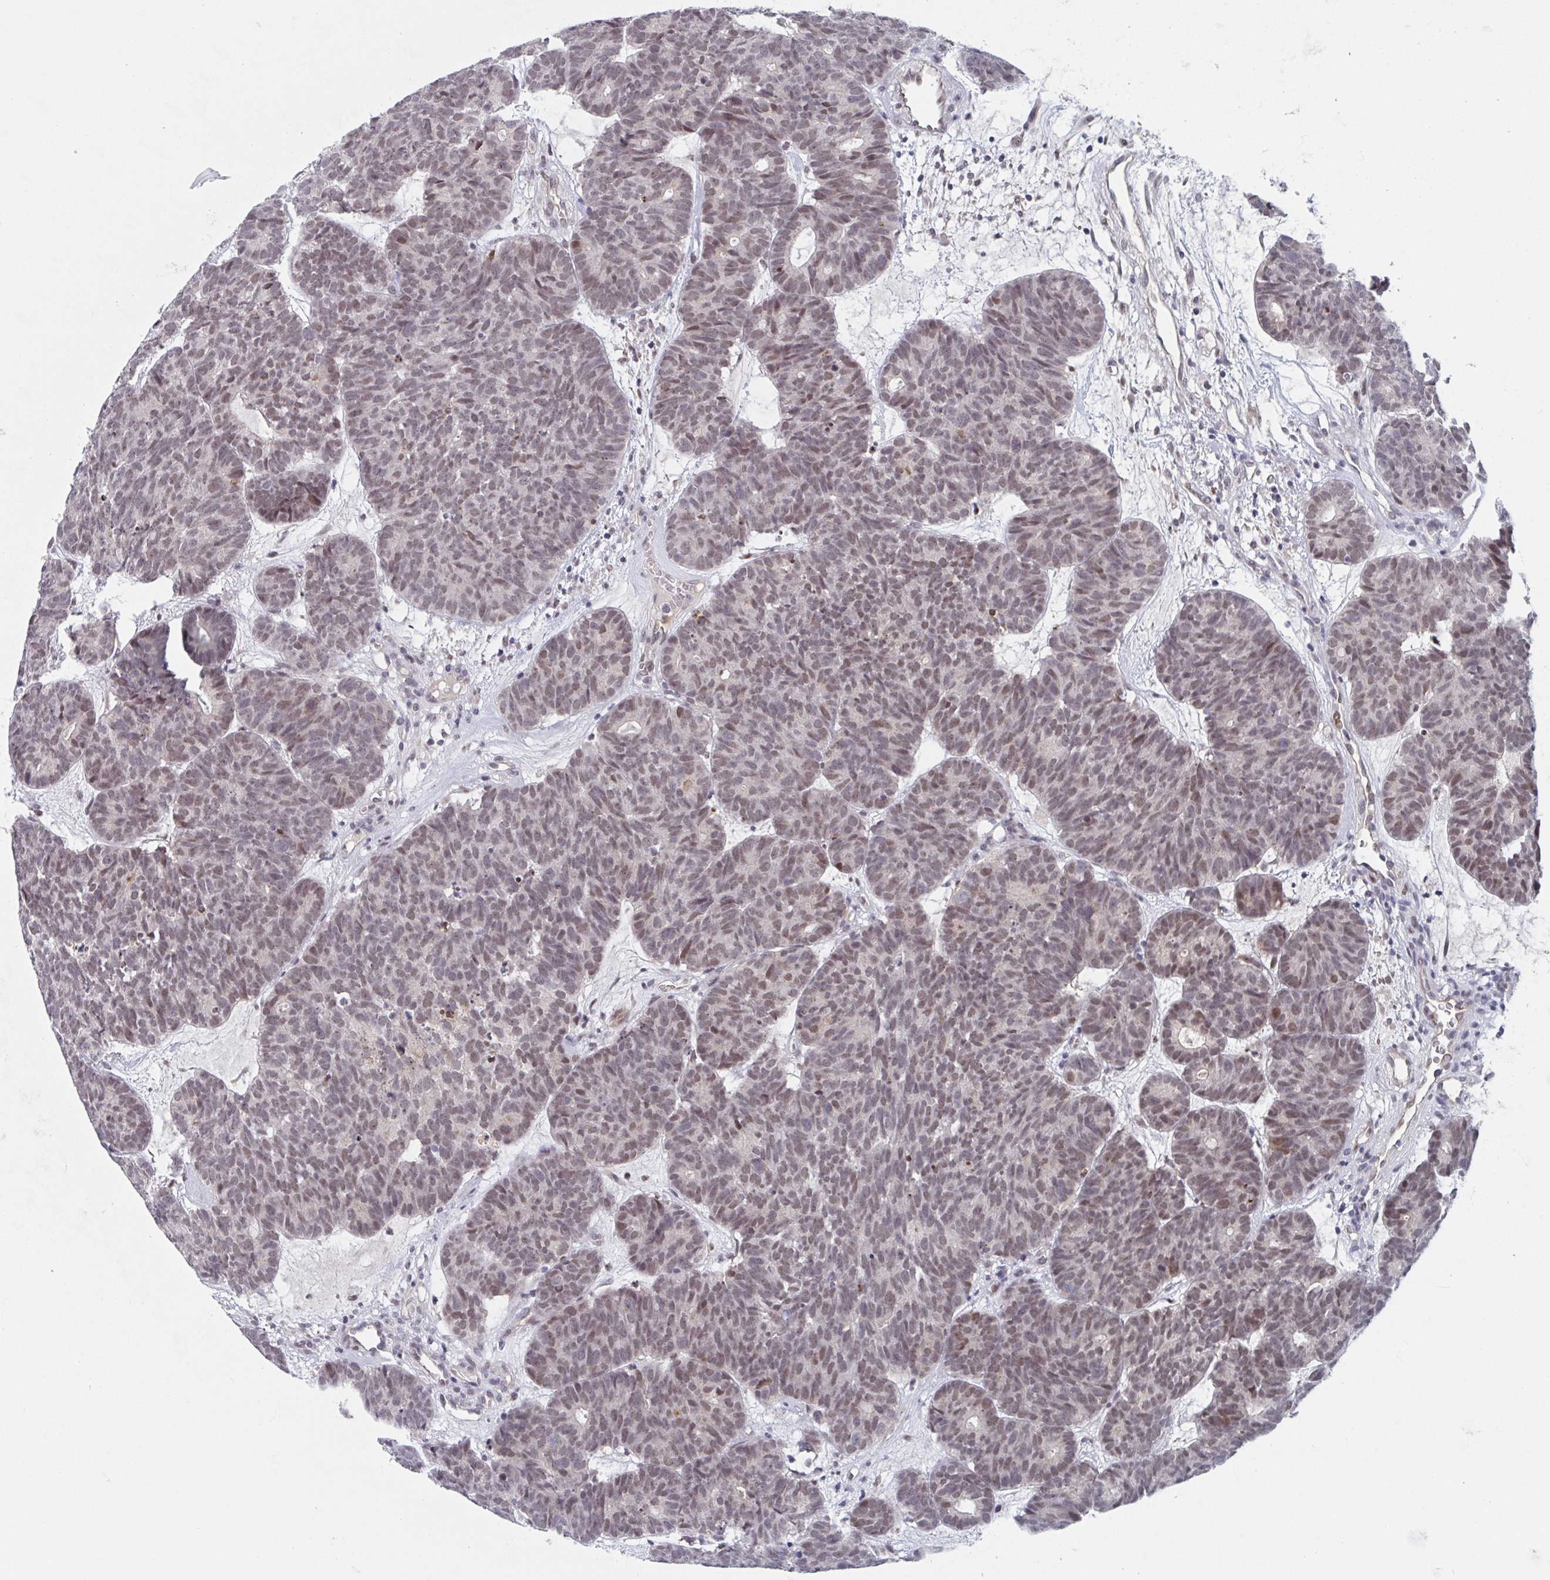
{"staining": {"intensity": "moderate", "quantity": "25%-75%", "location": "nuclear"}, "tissue": "head and neck cancer", "cell_type": "Tumor cells", "image_type": "cancer", "snomed": [{"axis": "morphology", "description": "Adenocarcinoma, NOS"}, {"axis": "topography", "description": "Head-Neck"}], "caption": "A brown stain highlights moderate nuclear staining of a protein in adenocarcinoma (head and neck) tumor cells.", "gene": "RNF212", "patient": {"sex": "female", "age": 81}}